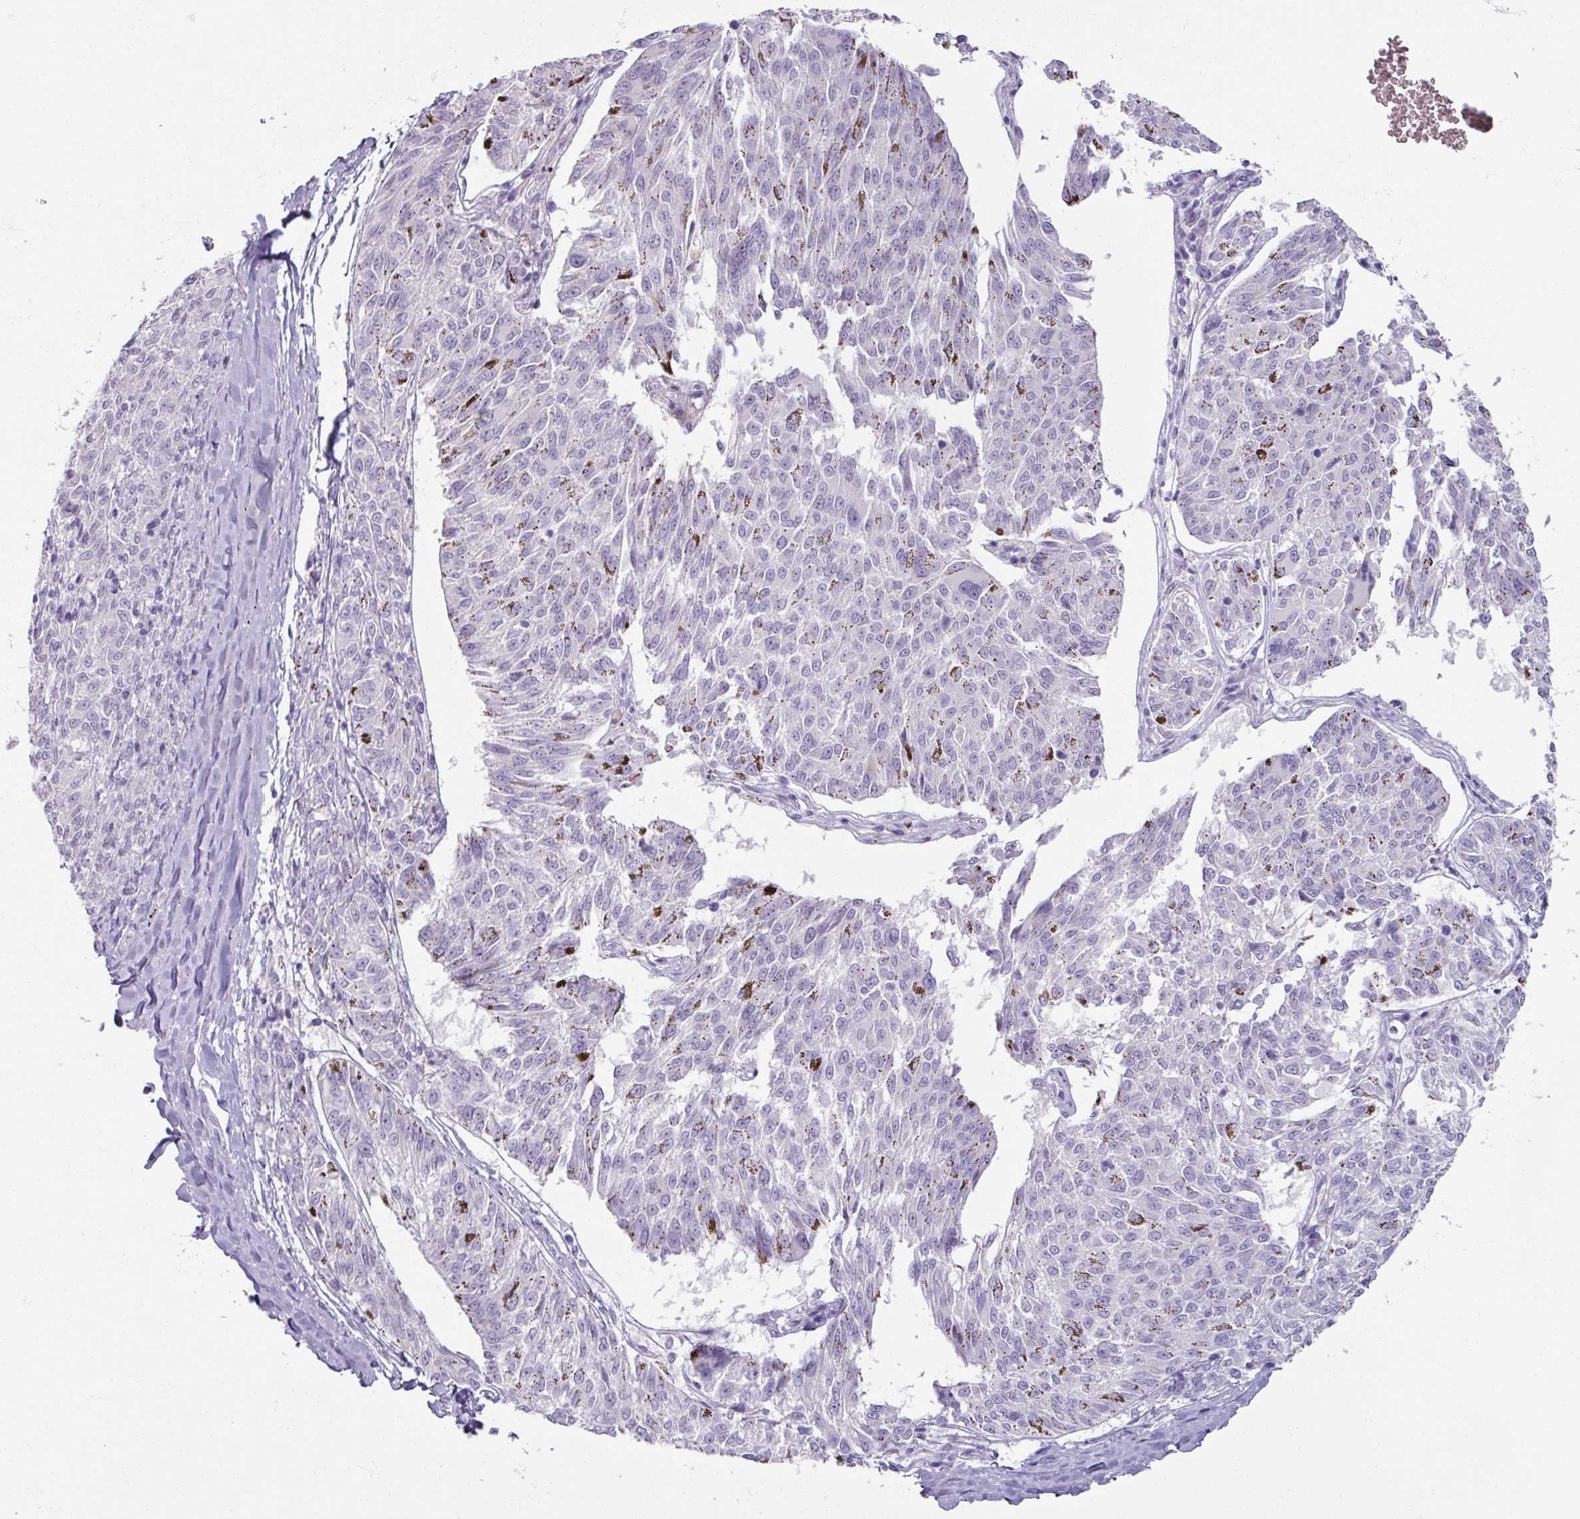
{"staining": {"intensity": "negative", "quantity": "none", "location": "none"}, "tissue": "melanoma", "cell_type": "Tumor cells", "image_type": "cancer", "snomed": [{"axis": "morphology", "description": "Malignant melanoma, NOS"}, {"axis": "topography", "description": "Skin"}], "caption": "Tumor cells show no significant expression in malignant melanoma. (Brightfield microscopy of DAB IHC at high magnification).", "gene": "TG", "patient": {"sex": "female", "age": 72}}